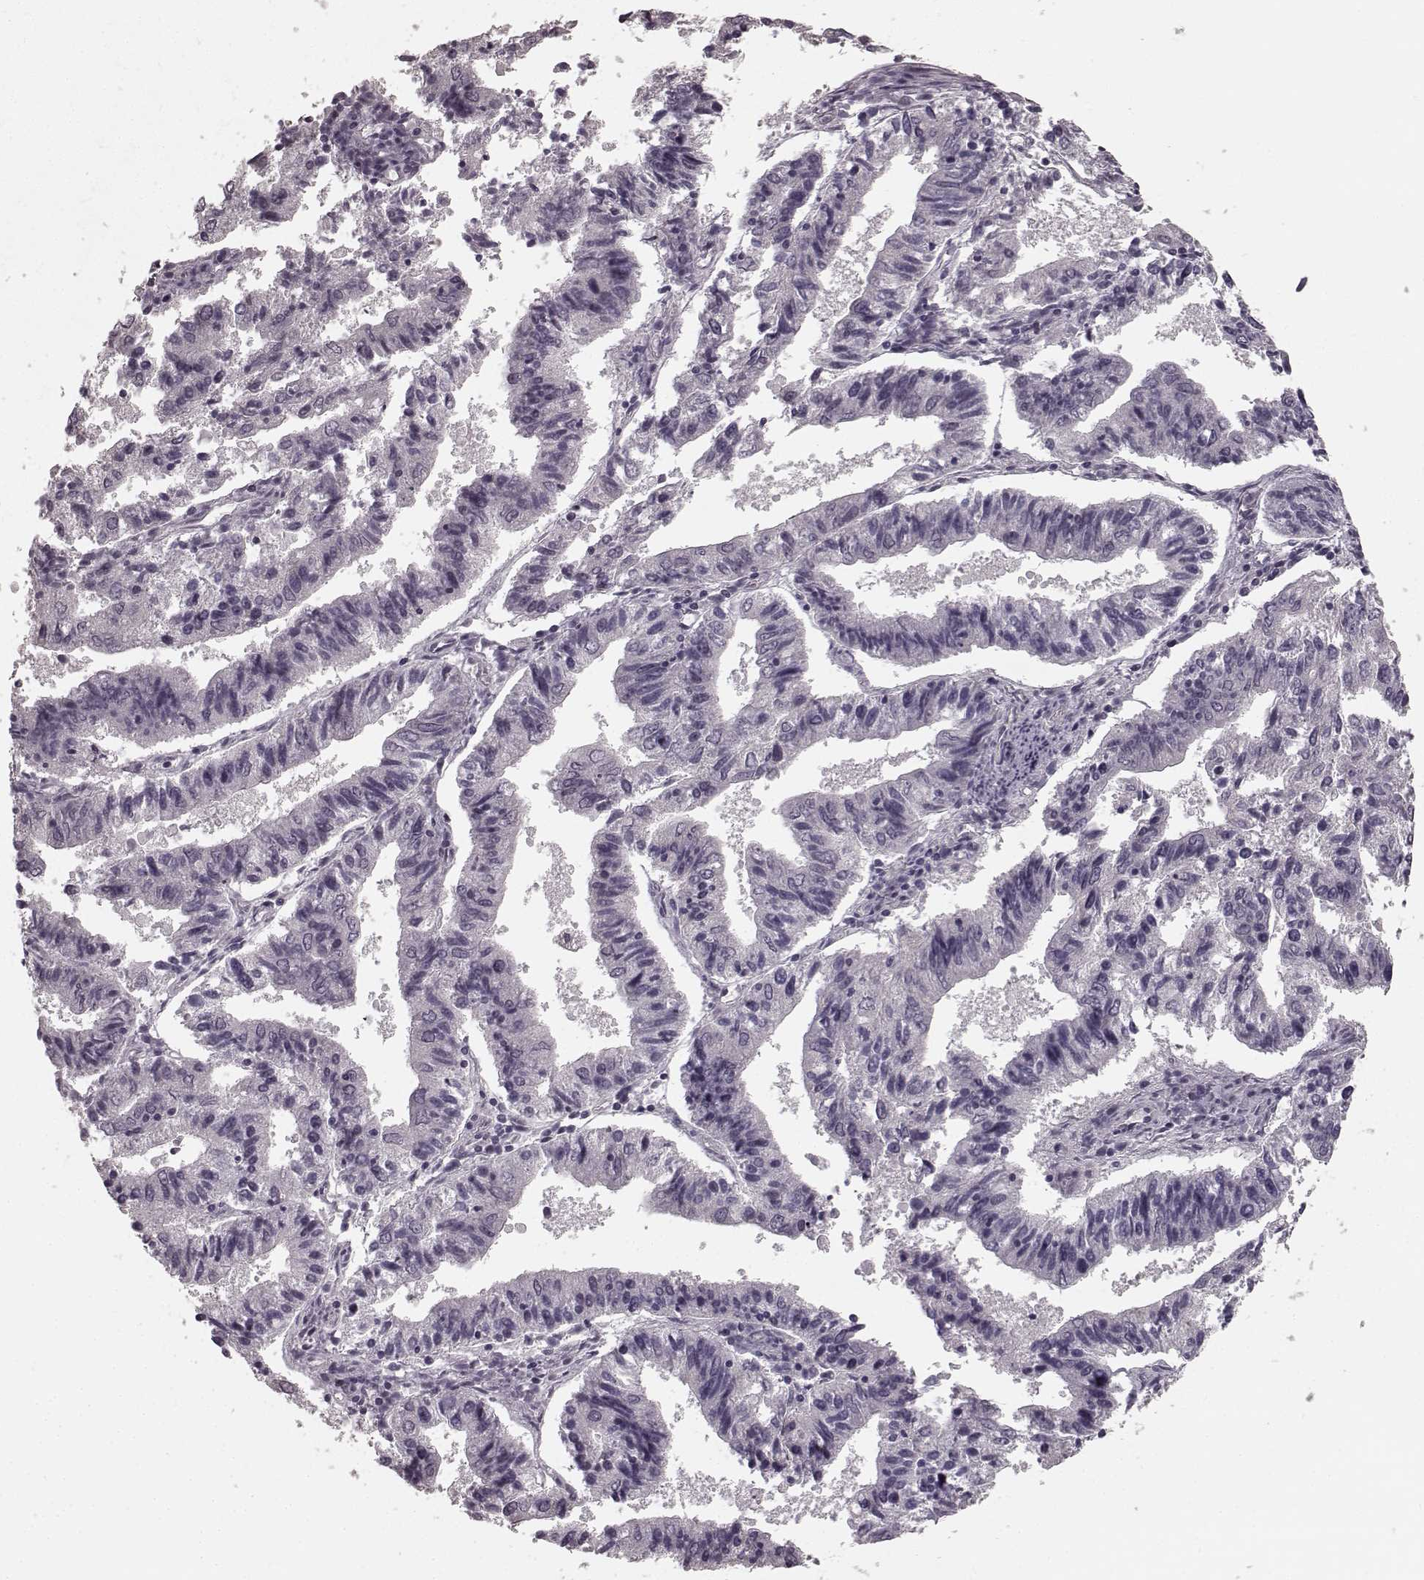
{"staining": {"intensity": "negative", "quantity": "none", "location": "none"}, "tissue": "endometrial cancer", "cell_type": "Tumor cells", "image_type": "cancer", "snomed": [{"axis": "morphology", "description": "Adenocarcinoma, NOS"}, {"axis": "topography", "description": "Endometrium"}], "caption": "This is an immunohistochemistry (IHC) image of endometrial cancer (adenocarcinoma). There is no staining in tumor cells.", "gene": "PRKCE", "patient": {"sex": "female", "age": 82}}